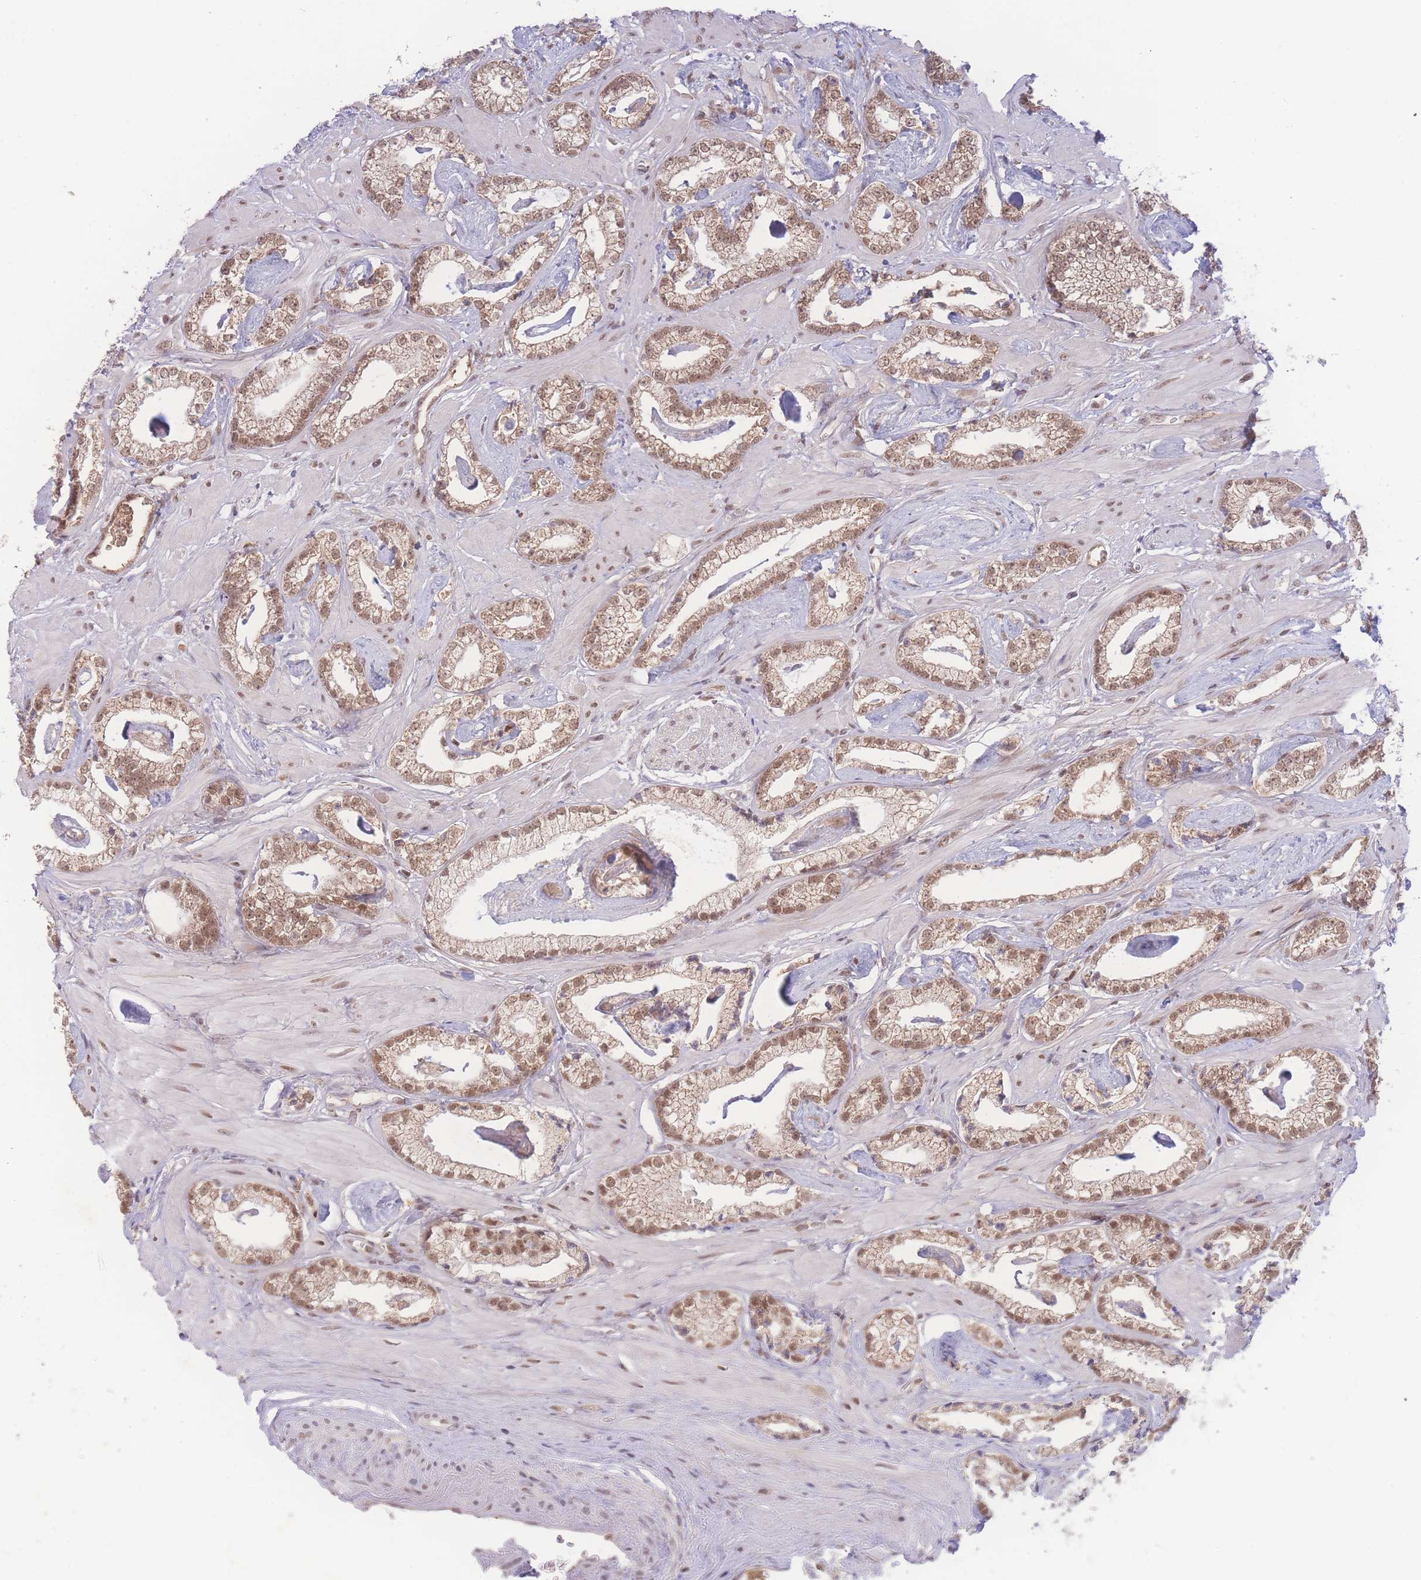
{"staining": {"intensity": "moderate", "quantity": ">75%", "location": "nuclear"}, "tissue": "prostate cancer", "cell_type": "Tumor cells", "image_type": "cancer", "snomed": [{"axis": "morphology", "description": "Adenocarcinoma, Low grade"}, {"axis": "topography", "description": "Prostate"}], "caption": "Approximately >75% of tumor cells in prostate cancer show moderate nuclear protein expression as visualized by brown immunohistochemical staining.", "gene": "RAVER1", "patient": {"sex": "male", "age": 60}}